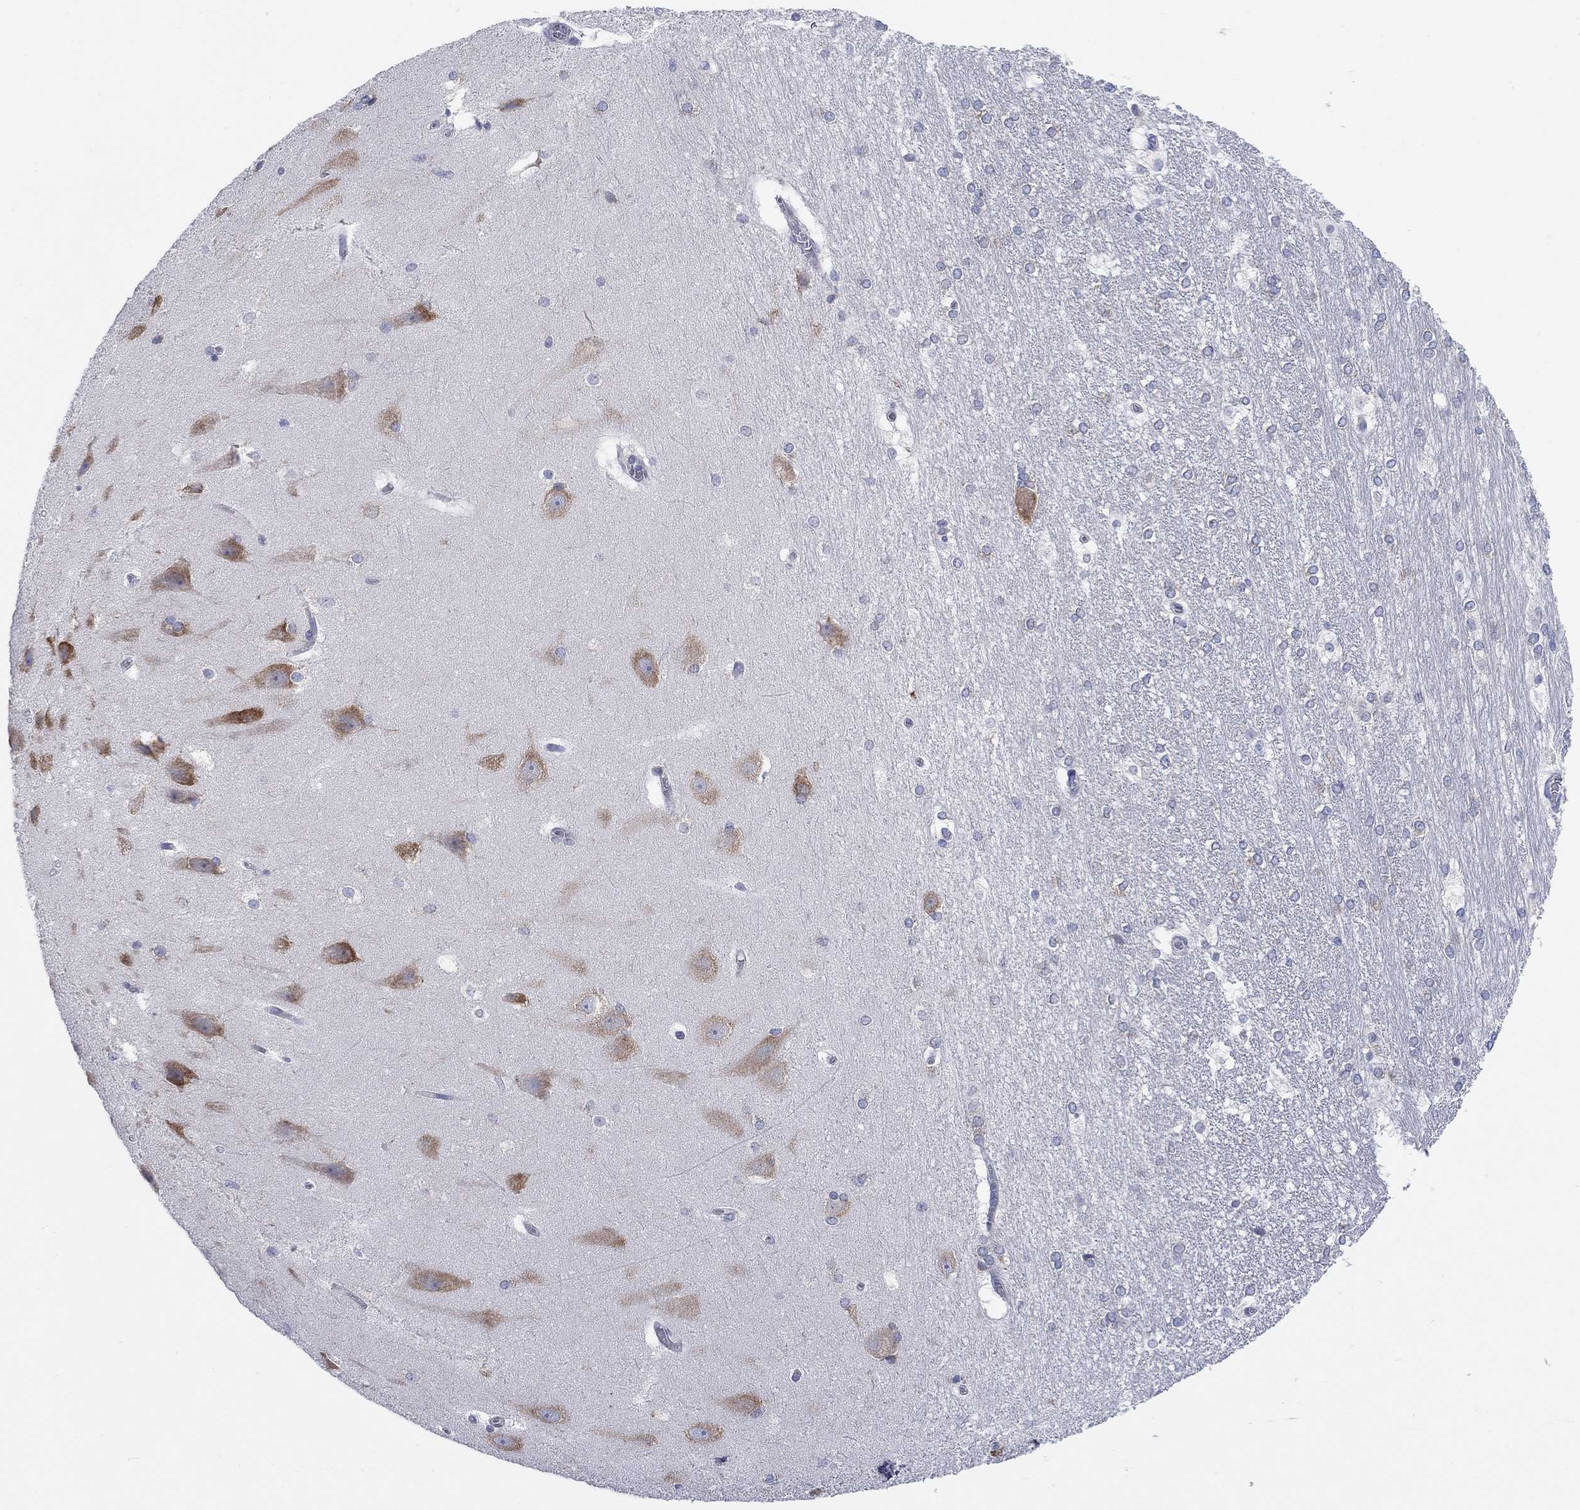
{"staining": {"intensity": "negative", "quantity": "none", "location": "none"}, "tissue": "hippocampus", "cell_type": "Glial cells", "image_type": "normal", "snomed": [{"axis": "morphology", "description": "Normal tissue, NOS"}, {"axis": "topography", "description": "Cerebral cortex"}, {"axis": "topography", "description": "Hippocampus"}], "caption": "This is an IHC micrograph of benign hippocampus. There is no staining in glial cells.", "gene": "TMEM59", "patient": {"sex": "female", "age": 19}}